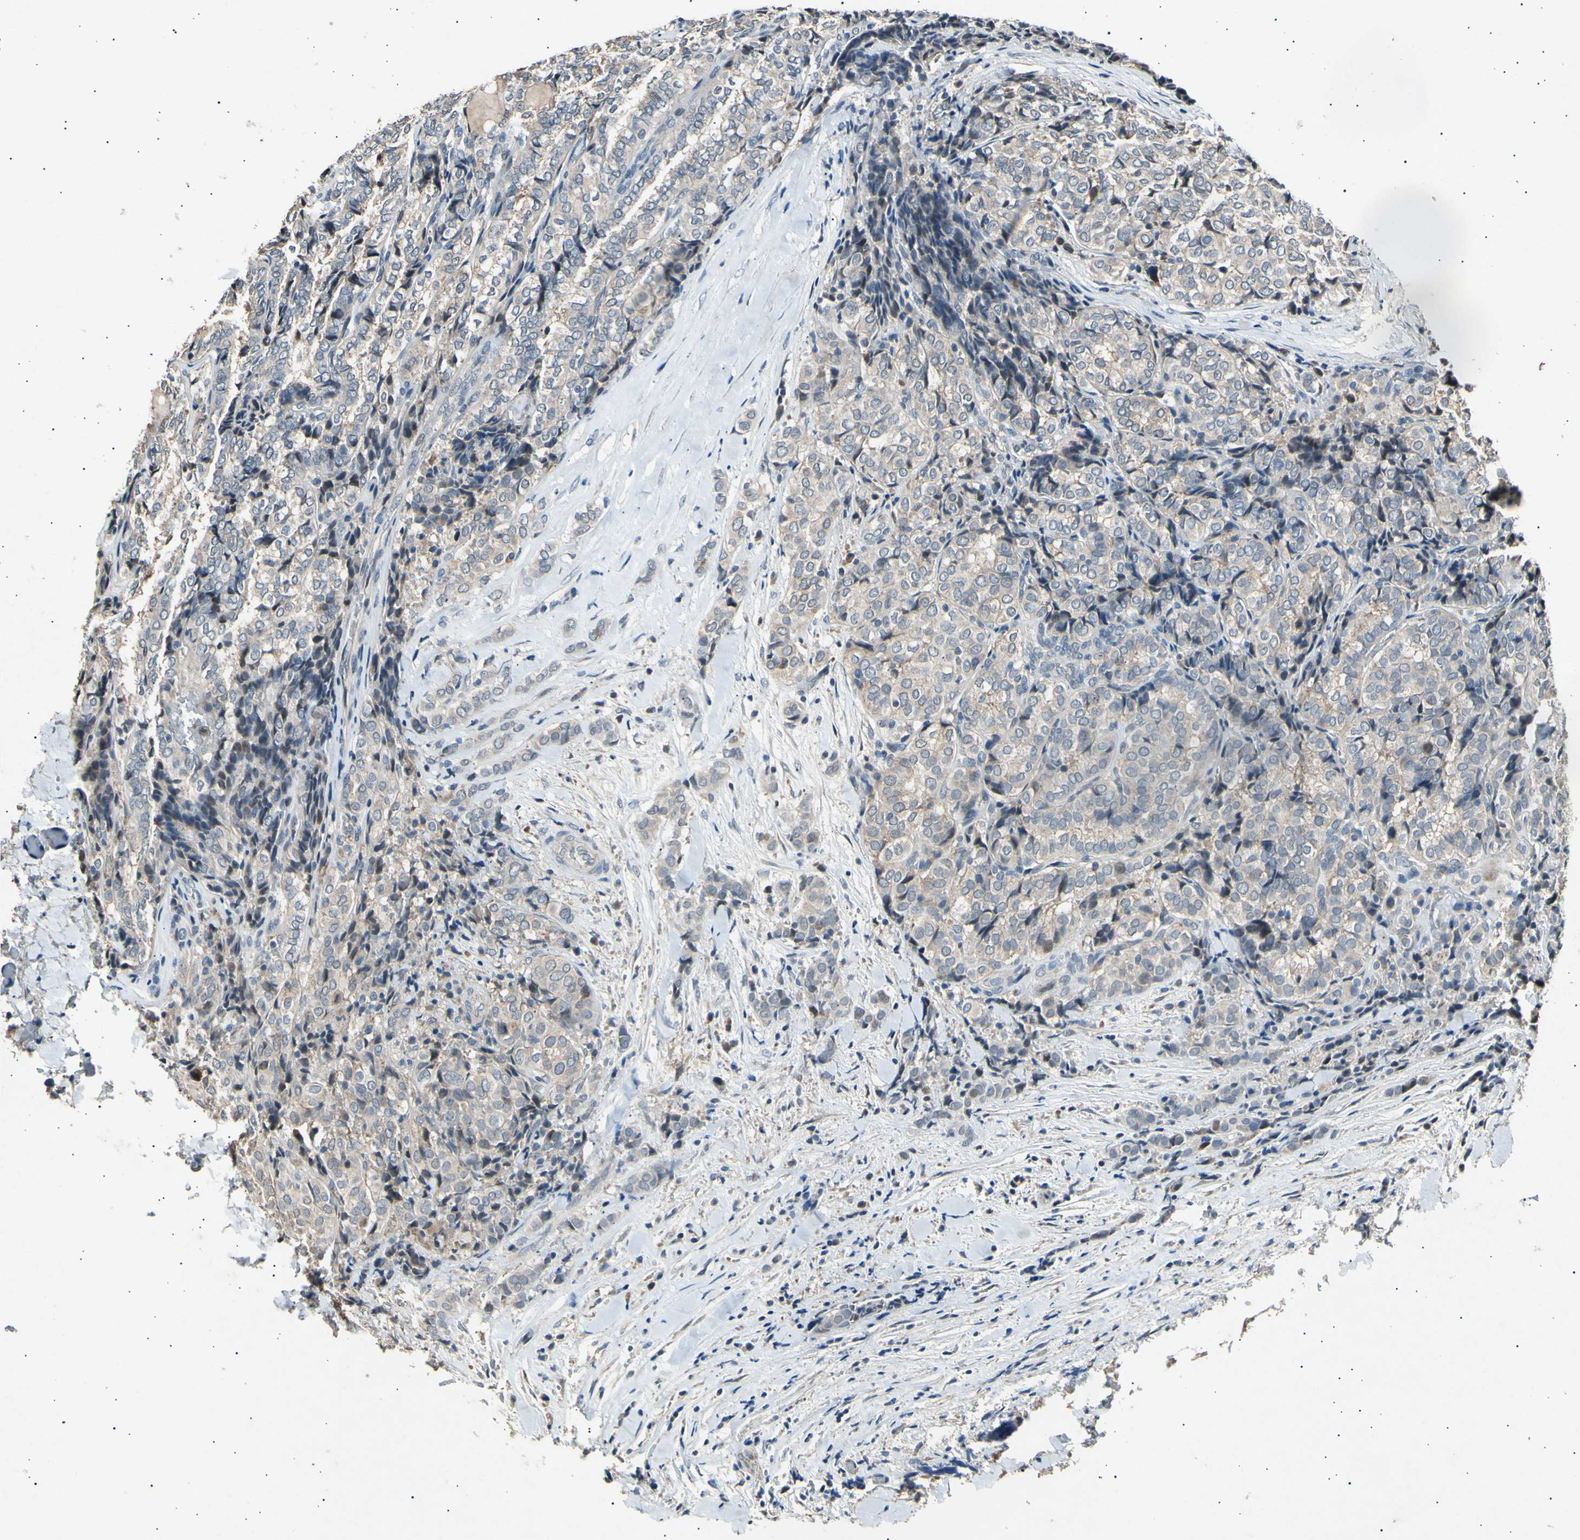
{"staining": {"intensity": "weak", "quantity": ">75%", "location": "cytoplasmic/membranous"}, "tissue": "thyroid cancer", "cell_type": "Tumor cells", "image_type": "cancer", "snomed": [{"axis": "morphology", "description": "Normal tissue, NOS"}, {"axis": "morphology", "description": "Papillary adenocarcinoma, NOS"}, {"axis": "topography", "description": "Thyroid gland"}], "caption": "Approximately >75% of tumor cells in thyroid papillary adenocarcinoma show weak cytoplasmic/membranous protein positivity as visualized by brown immunohistochemical staining.", "gene": "ADCY3", "patient": {"sex": "female", "age": 30}}